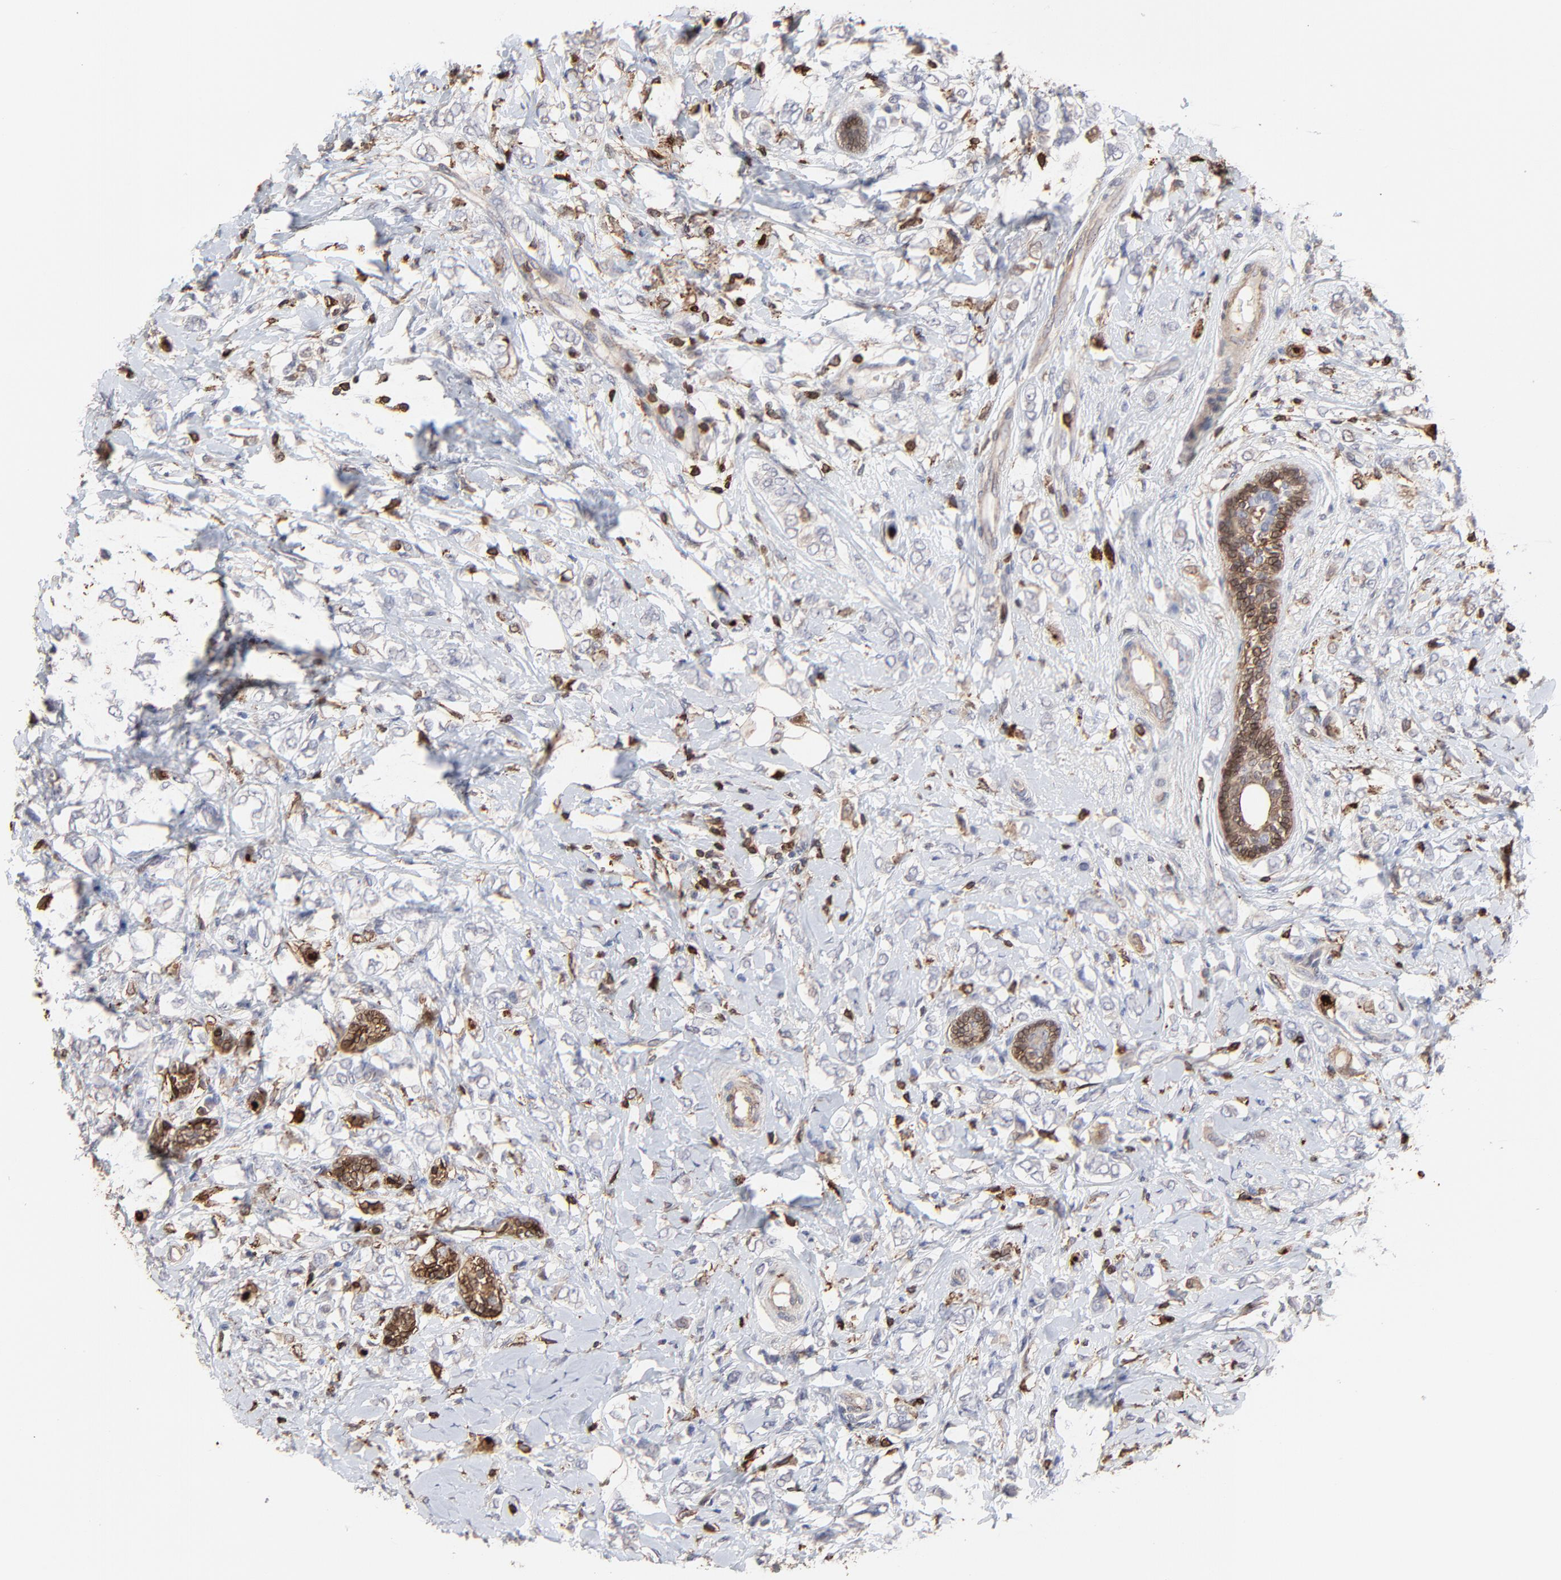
{"staining": {"intensity": "negative", "quantity": "none", "location": "none"}, "tissue": "breast cancer", "cell_type": "Tumor cells", "image_type": "cancer", "snomed": [{"axis": "morphology", "description": "Normal tissue, NOS"}, {"axis": "morphology", "description": "Lobular carcinoma"}, {"axis": "topography", "description": "Breast"}], "caption": "An image of human breast cancer is negative for staining in tumor cells.", "gene": "SLC6A14", "patient": {"sex": "female", "age": 47}}